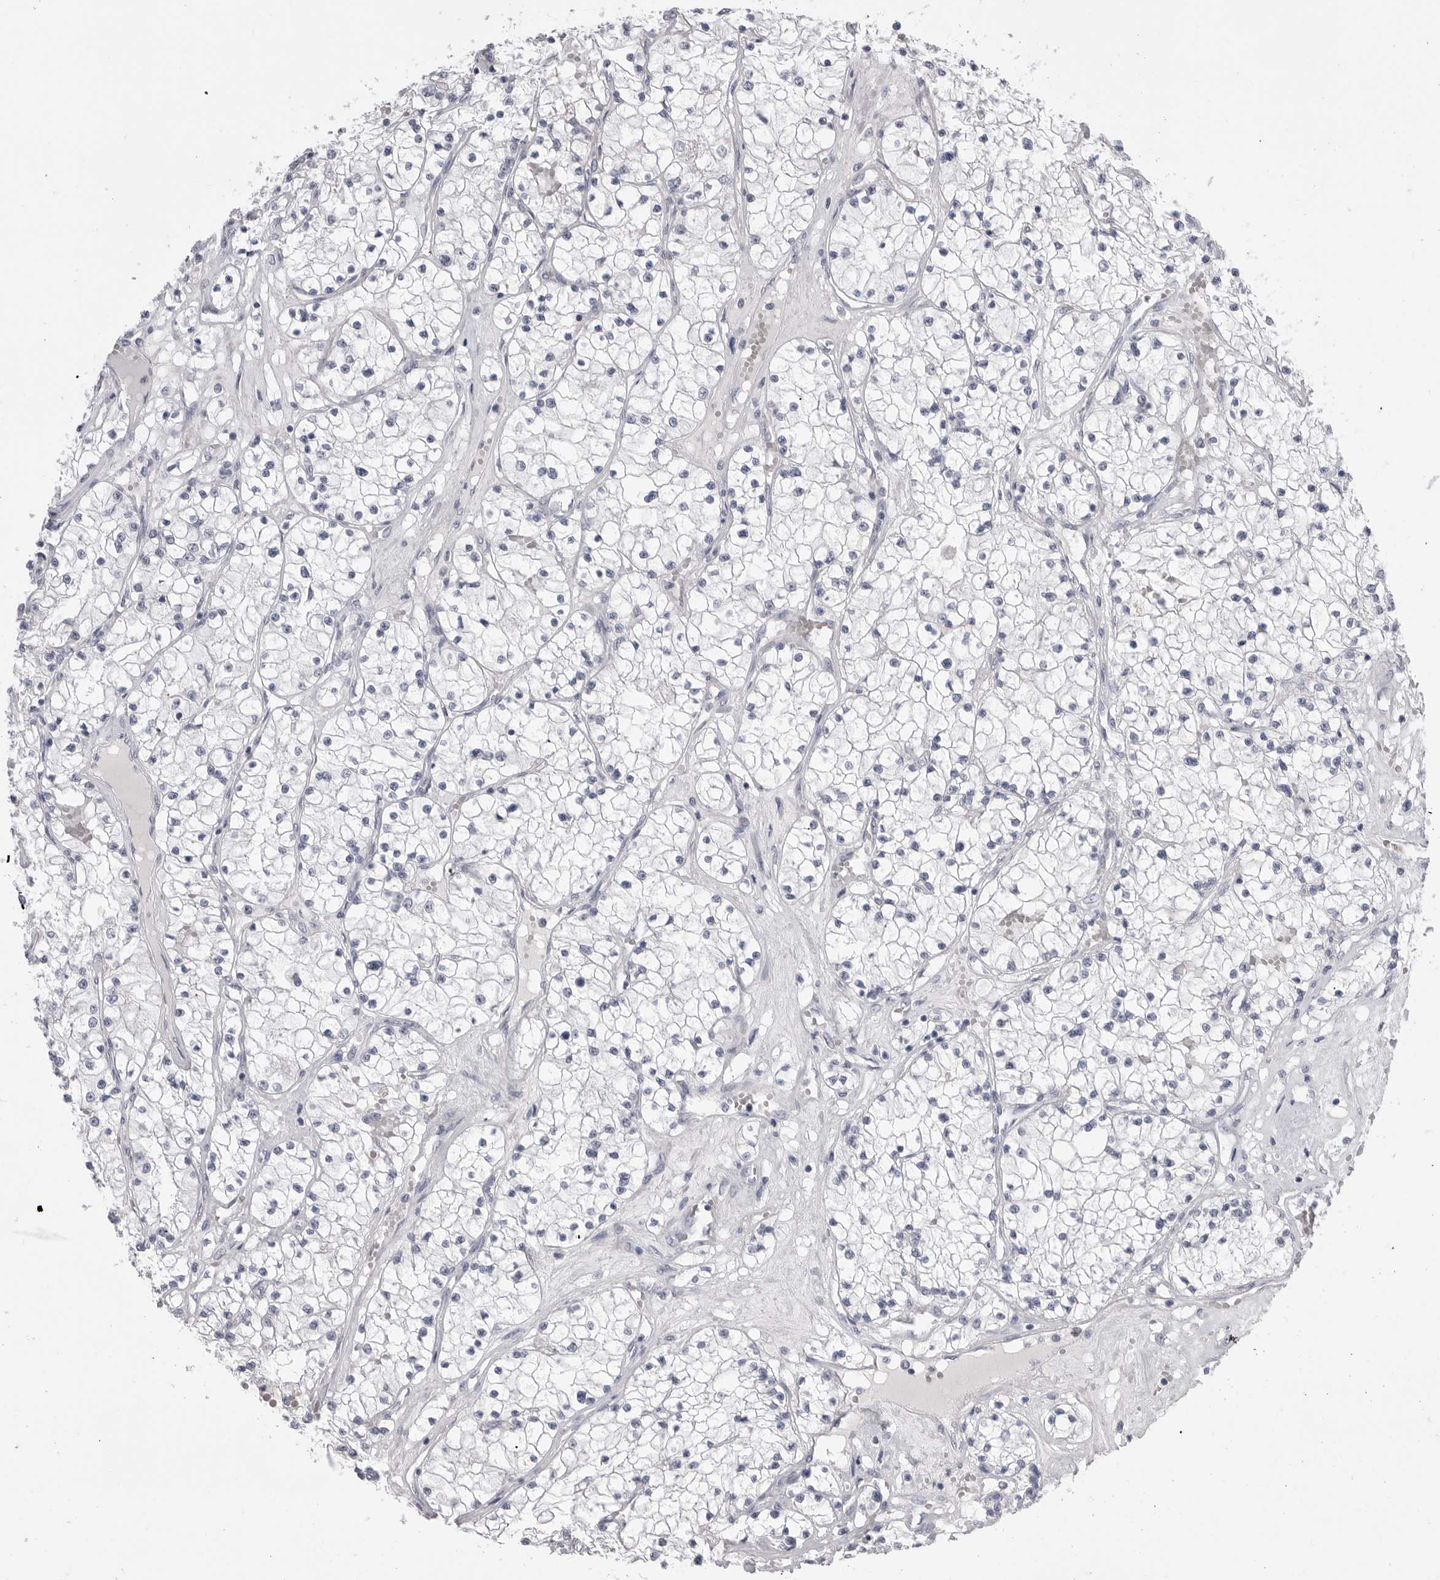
{"staining": {"intensity": "negative", "quantity": "none", "location": "none"}, "tissue": "renal cancer", "cell_type": "Tumor cells", "image_type": "cancer", "snomed": [{"axis": "morphology", "description": "Normal tissue, NOS"}, {"axis": "morphology", "description": "Adenocarcinoma, NOS"}, {"axis": "topography", "description": "Kidney"}], "caption": "Renal adenocarcinoma was stained to show a protein in brown. There is no significant expression in tumor cells.", "gene": "CPB1", "patient": {"sex": "male", "age": 68}}